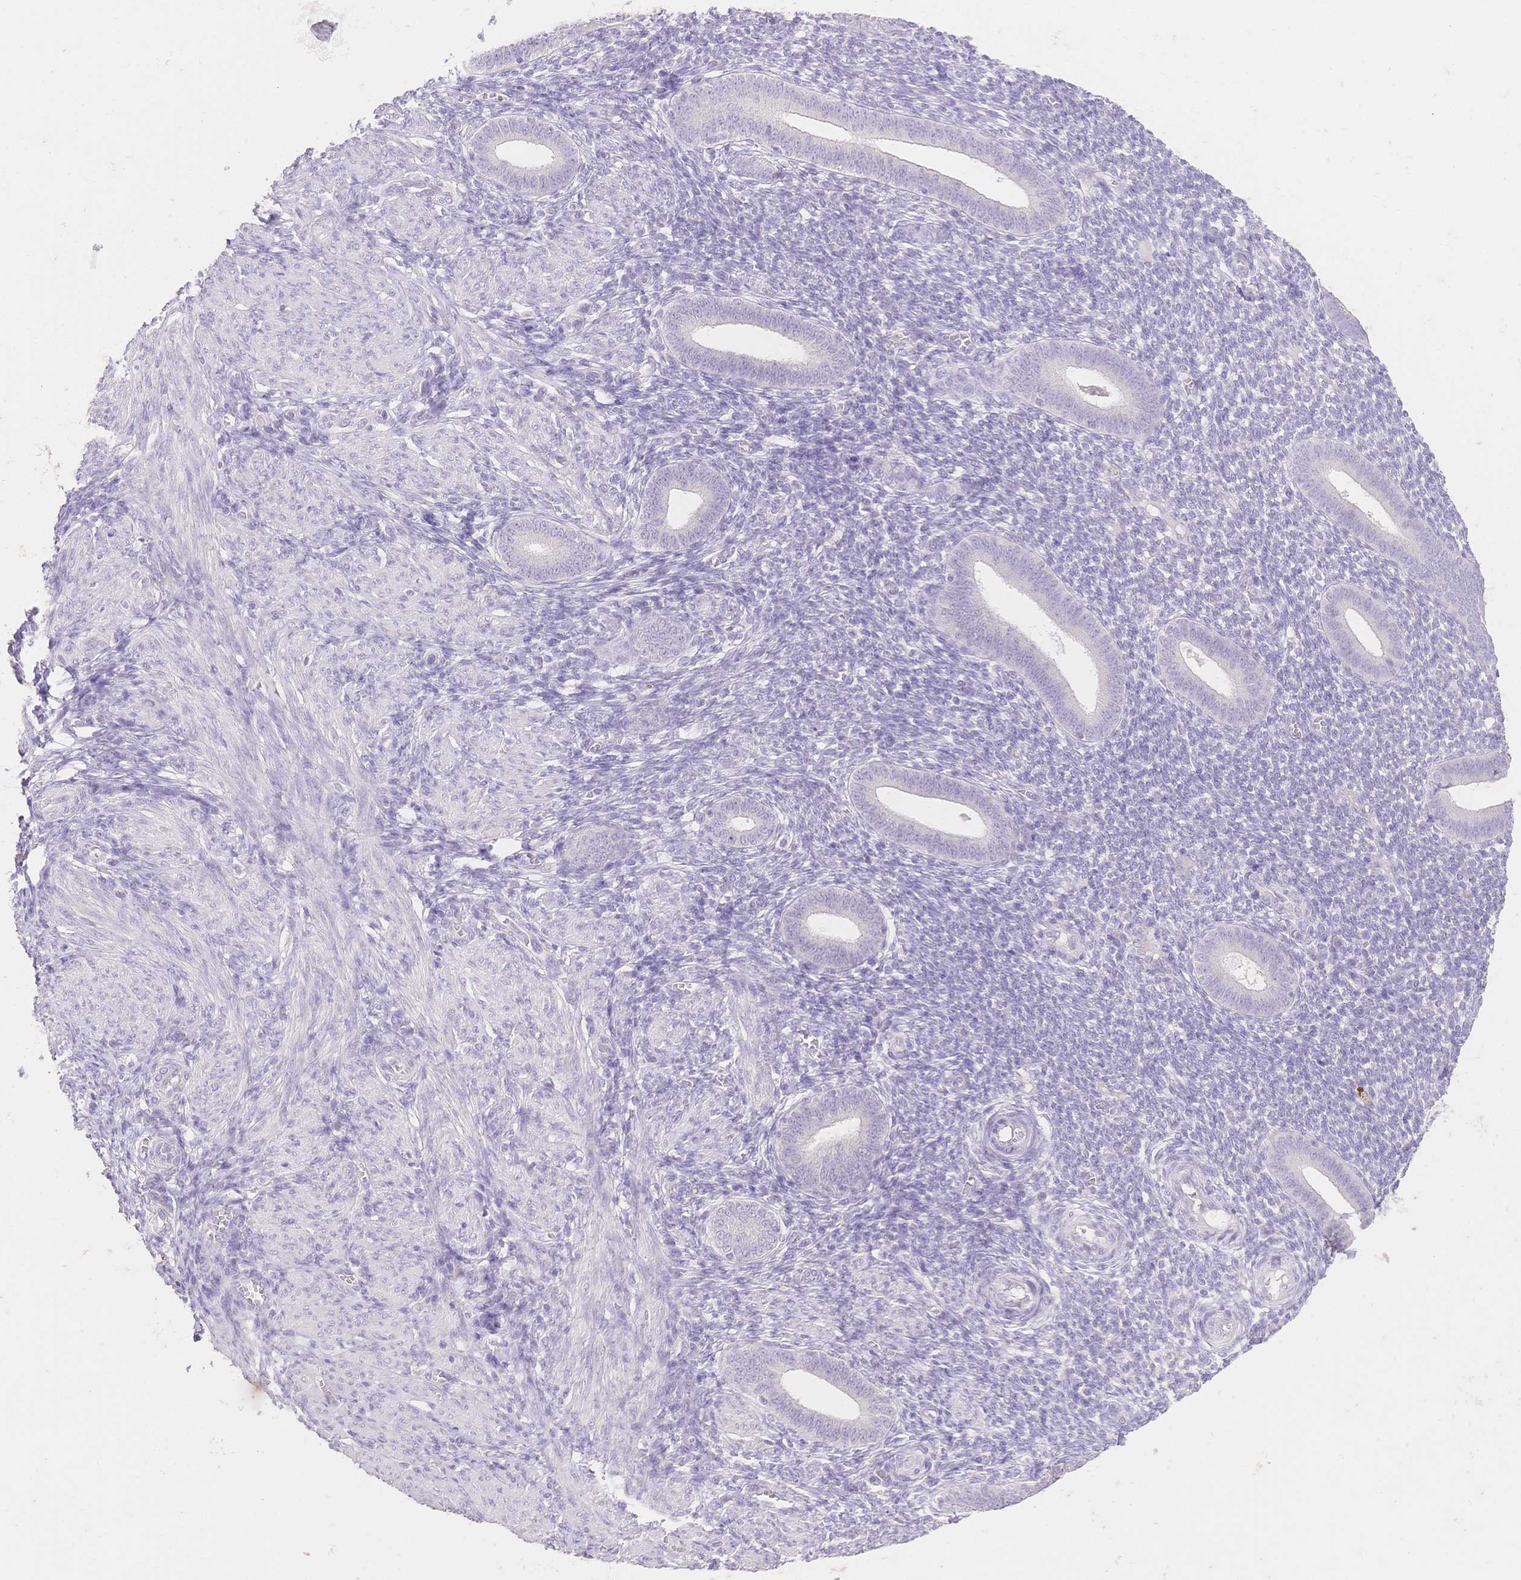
{"staining": {"intensity": "negative", "quantity": "none", "location": "none"}, "tissue": "endometrium", "cell_type": "Cells in endometrial stroma", "image_type": "normal", "snomed": [{"axis": "morphology", "description": "Normal tissue, NOS"}, {"axis": "topography", "description": "Endometrium"}], "caption": "Endometrium stained for a protein using immunohistochemistry displays no expression cells in endometrial stroma.", "gene": "SUV39H2", "patient": {"sex": "female", "age": 25}}